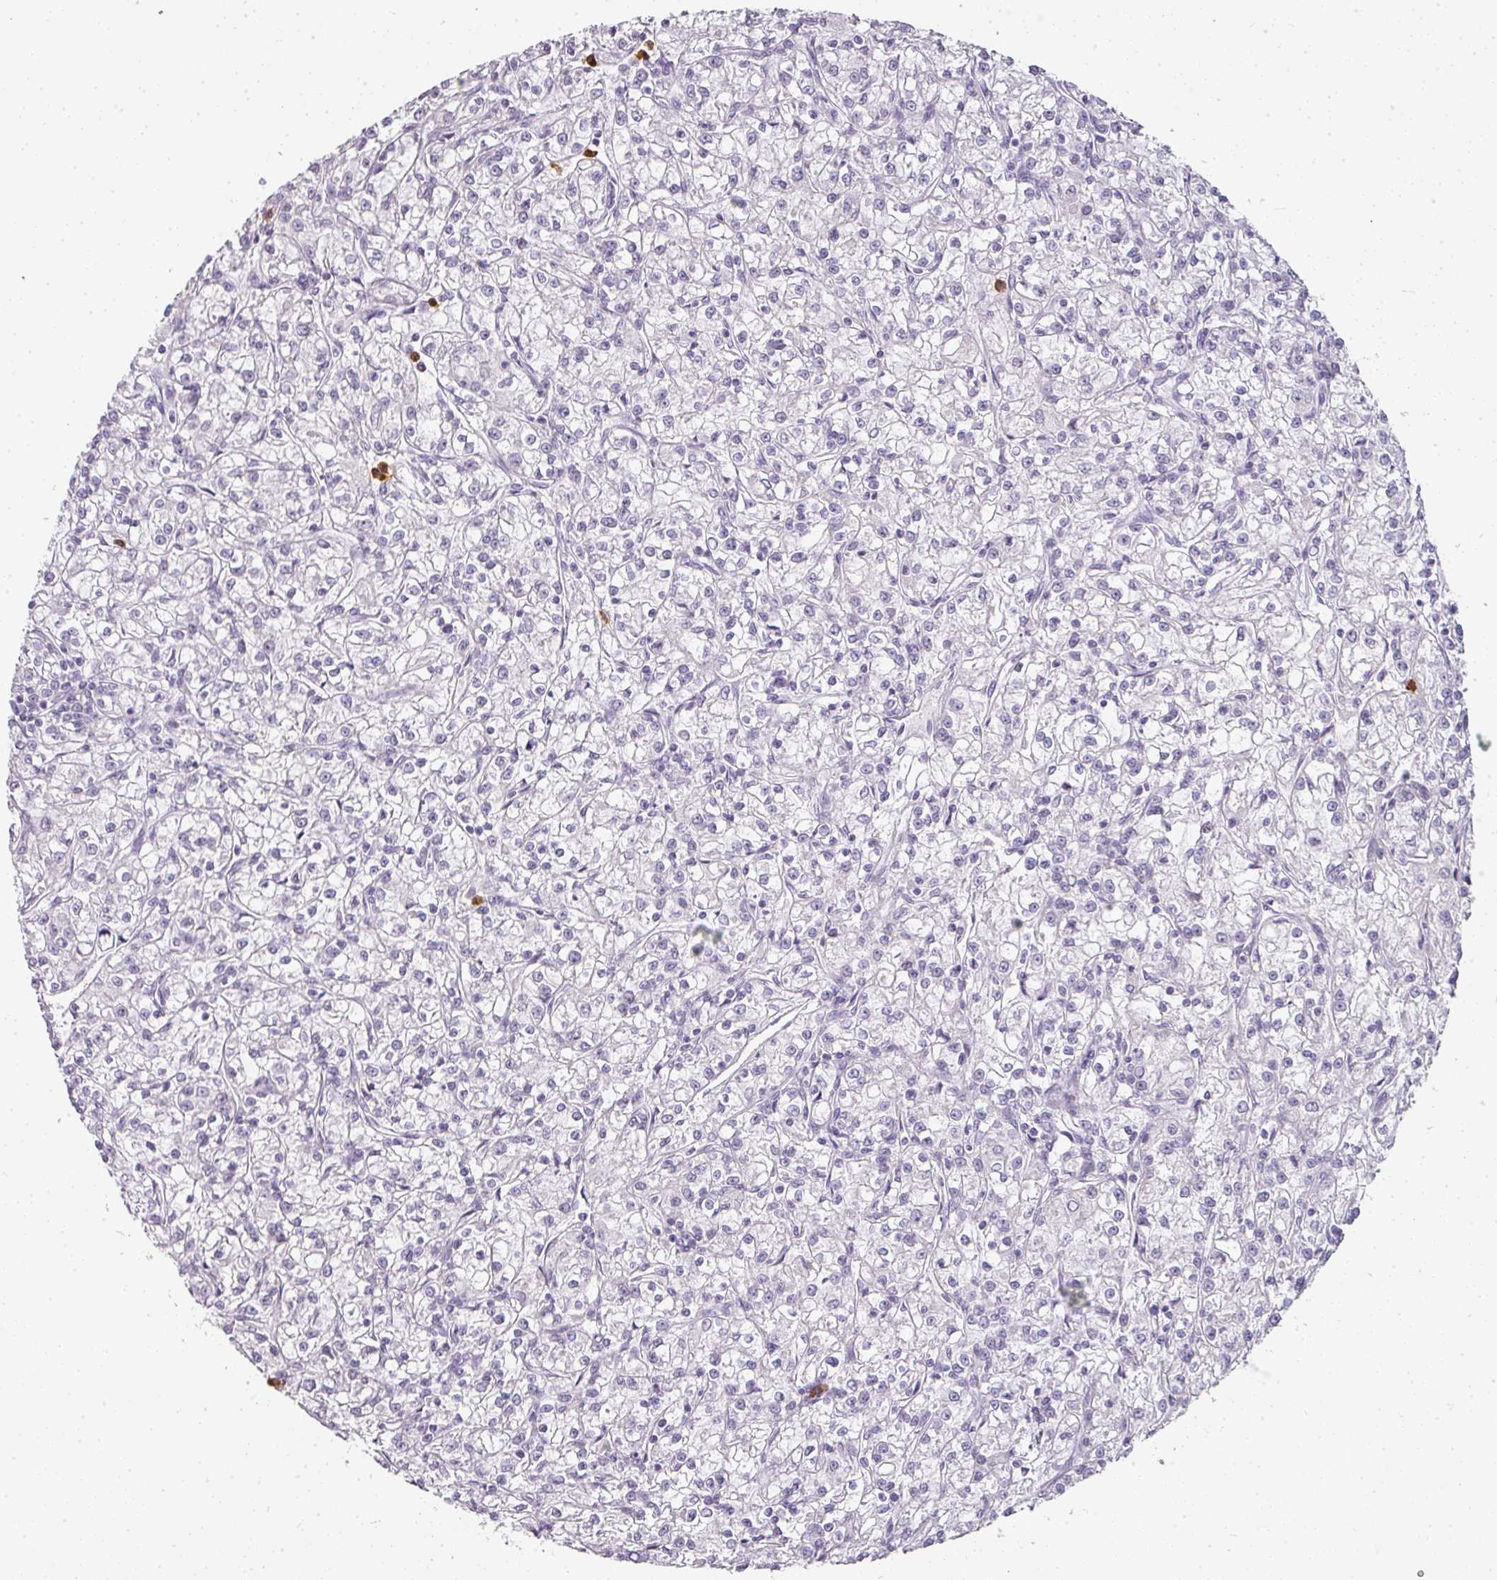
{"staining": {"intensity": "negative", "quantity": "none", "location": "none"}, "tissue": "renal cancer", "cell_type": "Tumor cells", "image_type": "cancer", "snomed": [{"axis": "morphology", "description": "Adenocarcinoma, NOS"}, {"axis": "topography", "description": "Kidney"}], "caption": "DAB (3,3'-diaminobenzidine) immunohistochemical staining of renal cancer (adenocarcinoma) reveals no significant positivity in tumor cells.", "gene": "CAMP", "patient": {"sex": "female", "age": 59}}